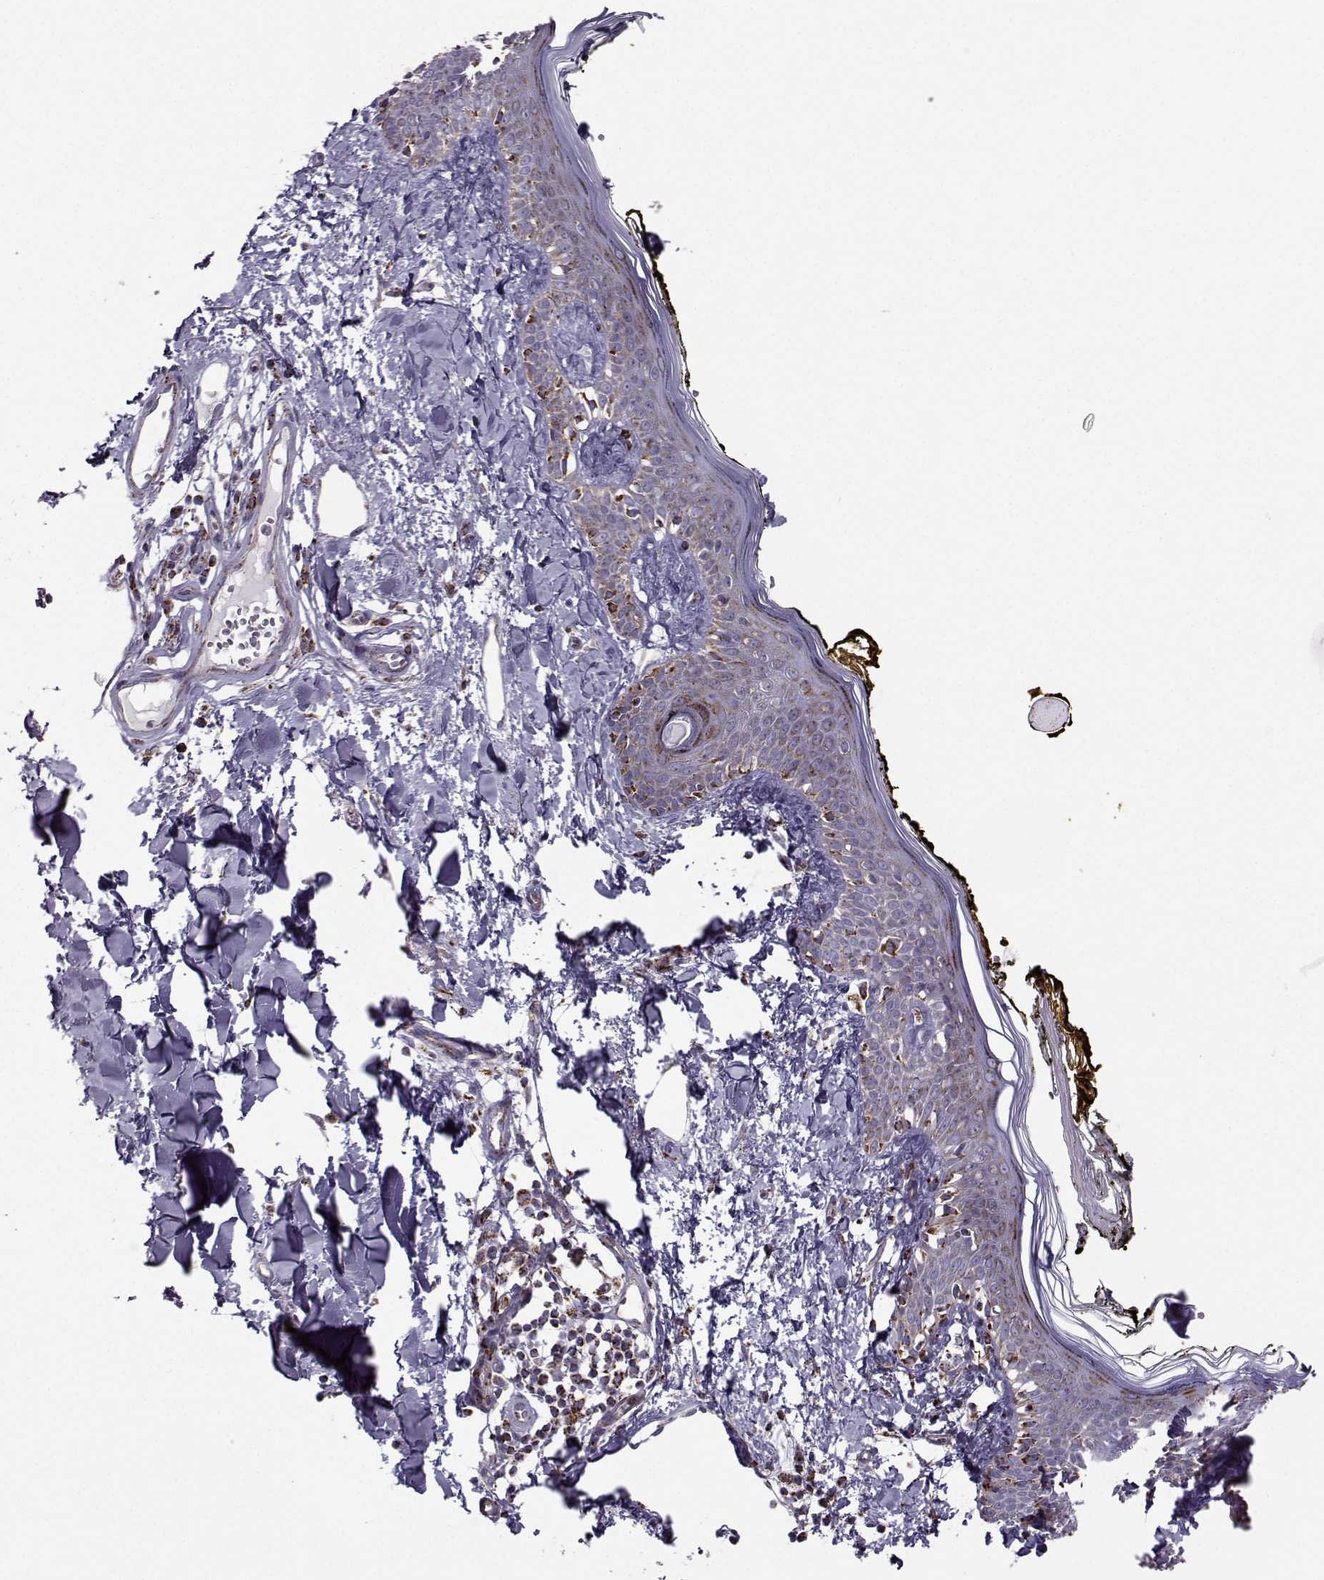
{"staining": {"intensity": "strong", "quantity": "25%-75%", "location": "cytoplasmic/membranous"}, "tissue": "skin", "cell_type": "Fibroblasts", "image_type": "normal", "snomed": [{"axis": "morphology", "description": "Normal tissue, NOS"}, {"axis": "topography", "description": "Skin"}], "caption": "Fibroblasts exhibit strong cytoplasmic/membranous expression in about 25%-75% of cells in benign skin. (DAB IHC, brown staining for protein, blue staining for nuclei).", "gene": "NECAB3", "patient": {"sex": "male", "age": 76}}